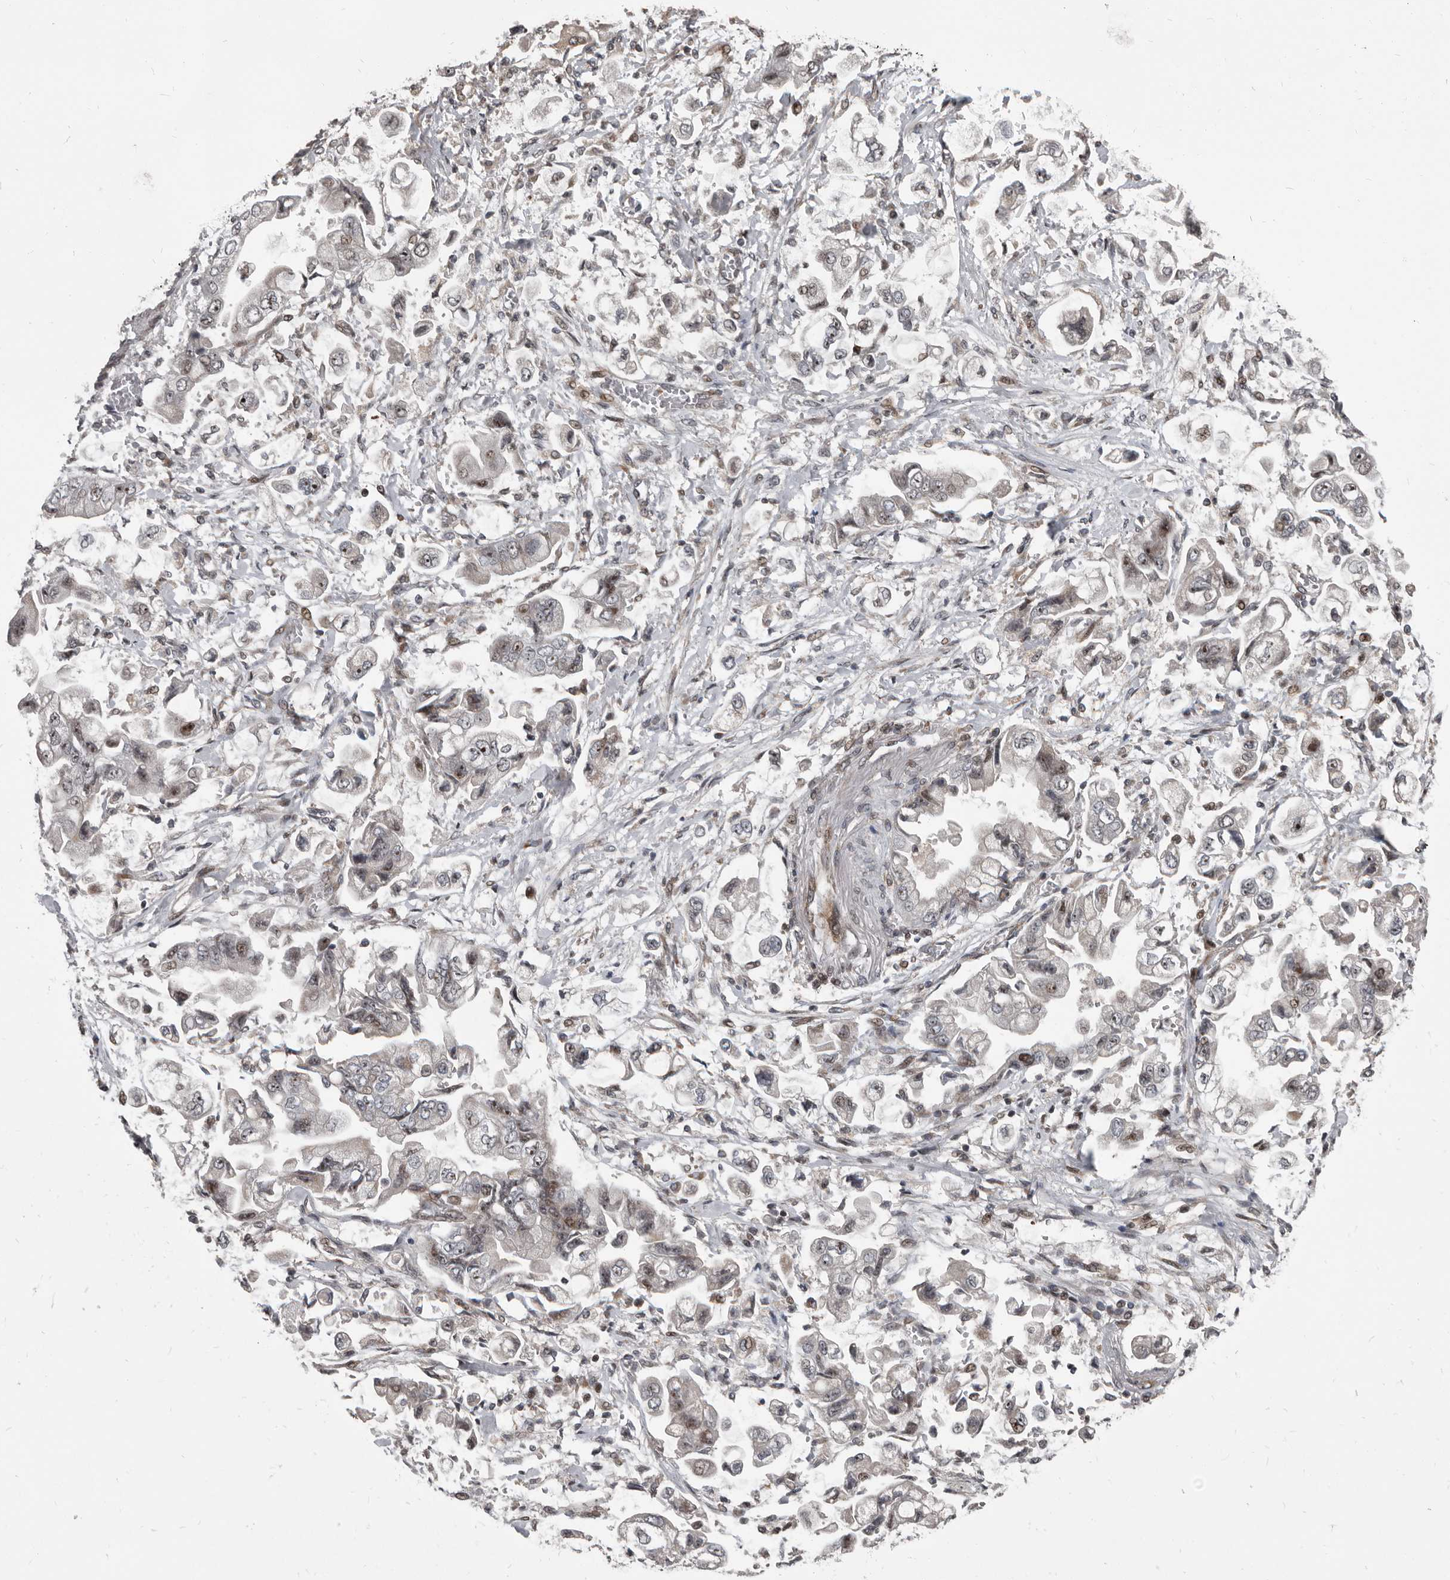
{"staining": {"intensity": "moderate", "quantity": "<25%", "location": "nuclear"}, "tissue": "stomach cancer", "cell_type": "Tumor cells", "image_type": "cancer", "snomed": [{"axis": "morphology", "description": "Adenocarcinoma, NOS"}, {"axis": "topography", "description": "Stomach"}], "caption": "Tumor cells display low levels of moderate nuclear positivity in about <25% of cells in human stomach adenocarcinoma. The staining was performed using DAB (3,3'-diaminobenzidine), with brown indicating positive protein expression. Nuclei are stained blue with hematoxylin.", "gene": "CHD1L", "patient": {"sex": "male", "age": 62}}